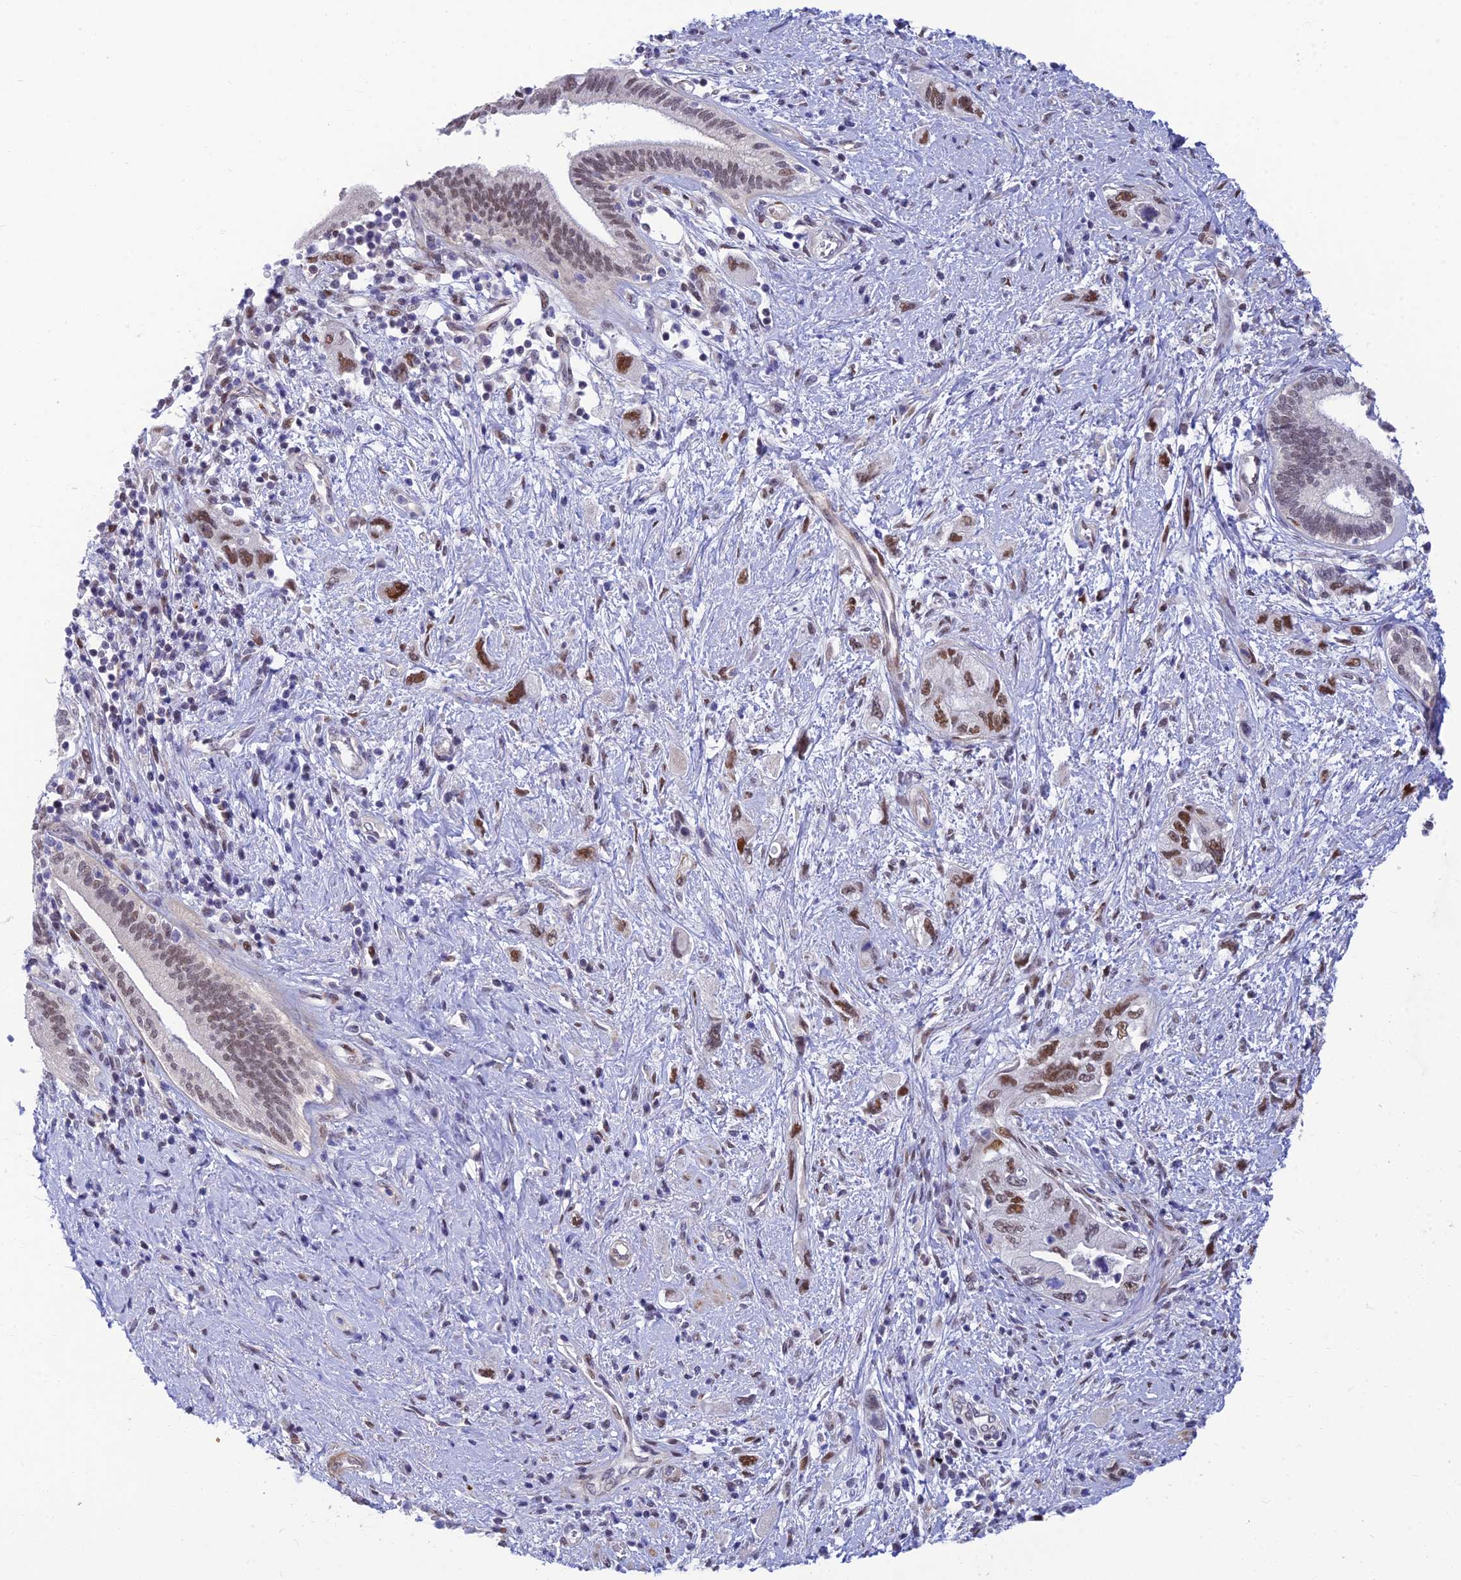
{"staining": {"intensity": "moderate", "quantity": "25%-75%", "location": "nuclear"}, "tissue": "pancreatic cancer", "cell_type": "Tumor cells", "image_type": "cancer", "snomed": [{"axis": "morphology", "description": "Adenocarcinoma, NOS"}, {"axis": "topography", "description": "Pancreas"}], "caption": "Pancreatic cancer (adenocarcinoma) stained with immunohistochemistry demonstrates moderate nuclear staining in approximately 25%-75% of tumor cells.", "gene": "CLK4", "patient": {"sex": "female", "age": 73}}